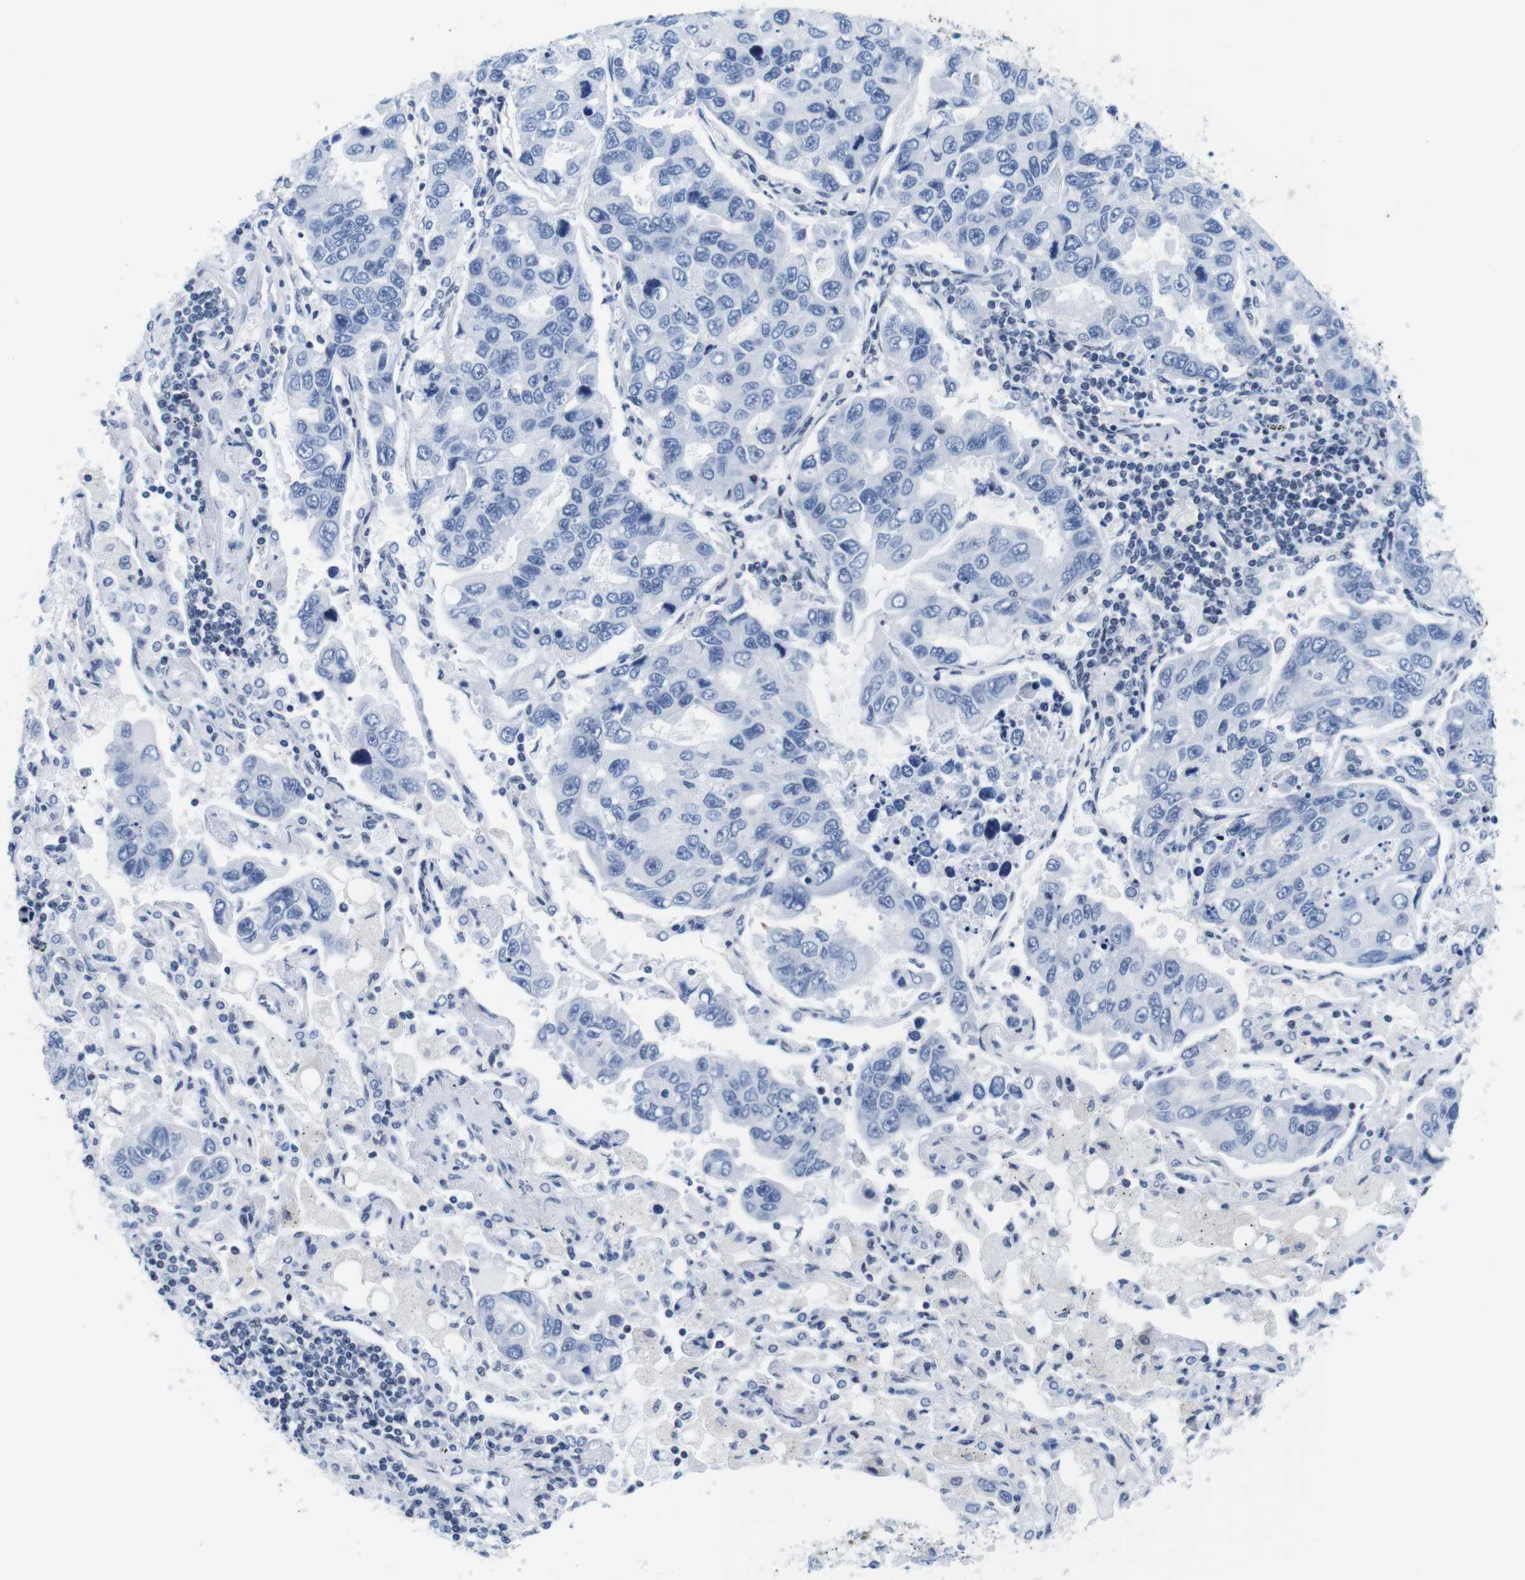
{"staining": {"intensity": "negative", "quantity": "none", "location": "none"}, "tissue": "lung cancer", "cell_type": "Tumor cells", "image_type": "cancer", "snomed": [{"axis": "morphology", "description": "Adenocarcinoma, NOS"}, {"axis": "topography", "description": "Lung"}], "caption": "Lung cancer (adenocarcinoma) stained for a protein using immunohistochemistry demonstrates no staining tumor cells.", "gene": "IFI16", "patient": {"sex": "male", "age": 64}}